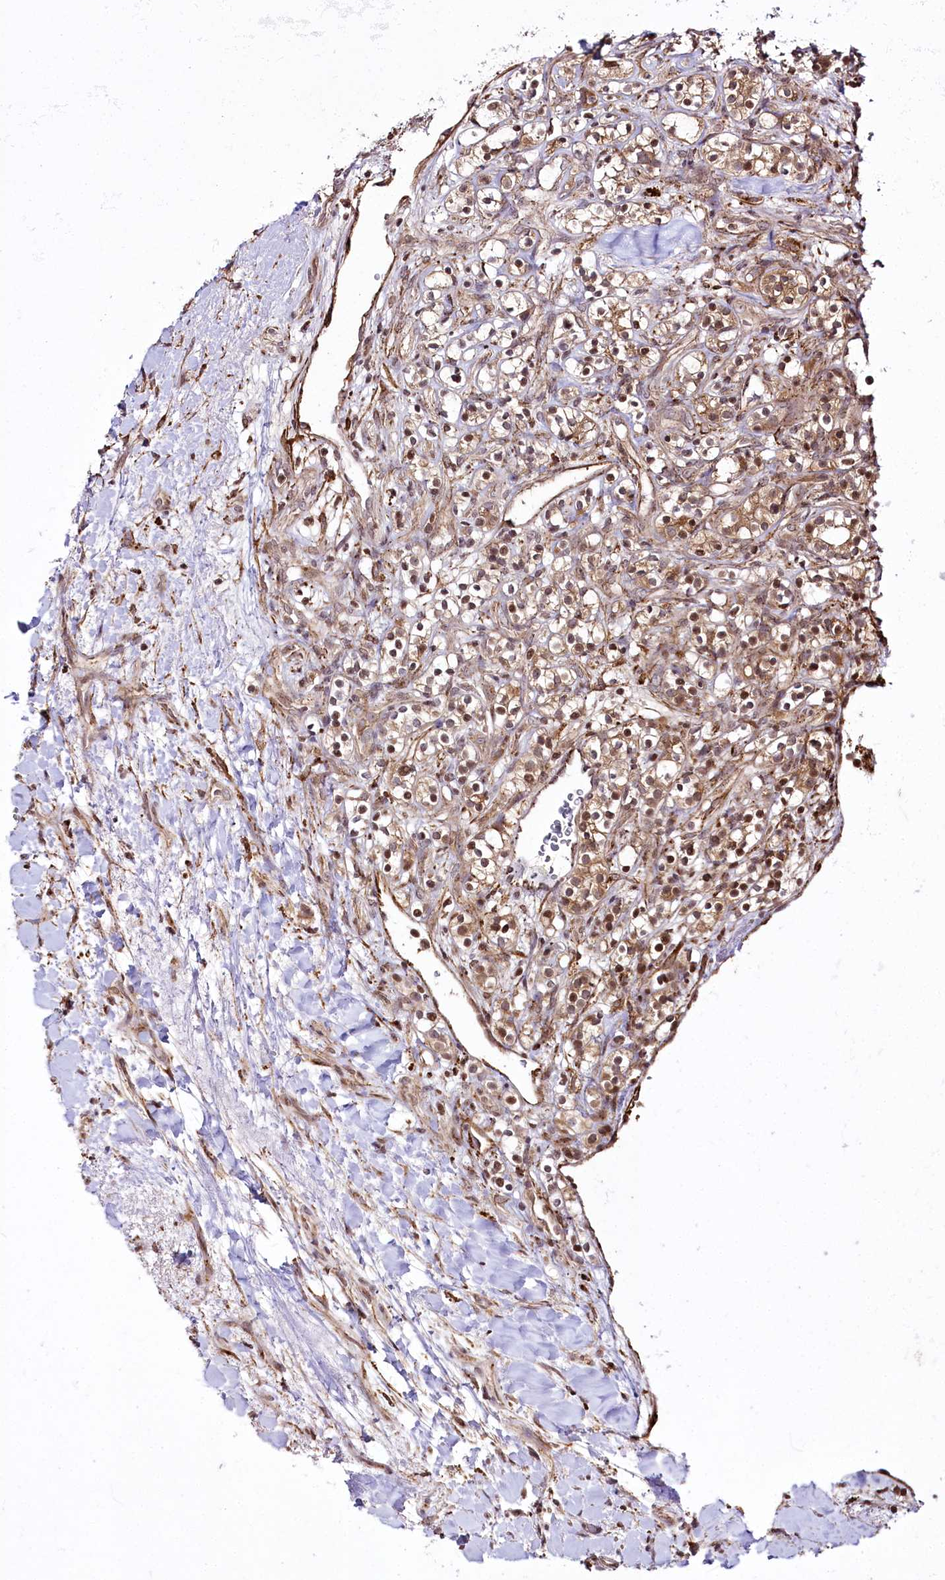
{"staining": {"intensity": "moderate", "quantity": ">75%", "location": "cytoplasmic/membranous,nuclear"}, "tissue": "renal cancer", "cell_type": "Tumor cells", "image_type": "cancer", "snomed": [{"axis": "morphology", "description": "Adenocarcinoma, NOS"}, {"axis": "topography", "description": "Kidney"}], "caption": "Human renal adenocarcinoma stained with a brown dye reveals moderate cytoplasmic/membranous and nuclear positive expression in approximately >75% of tumor cells.", "gene": "HOXC8", "patient": {"sex": "male", "age": 77}}